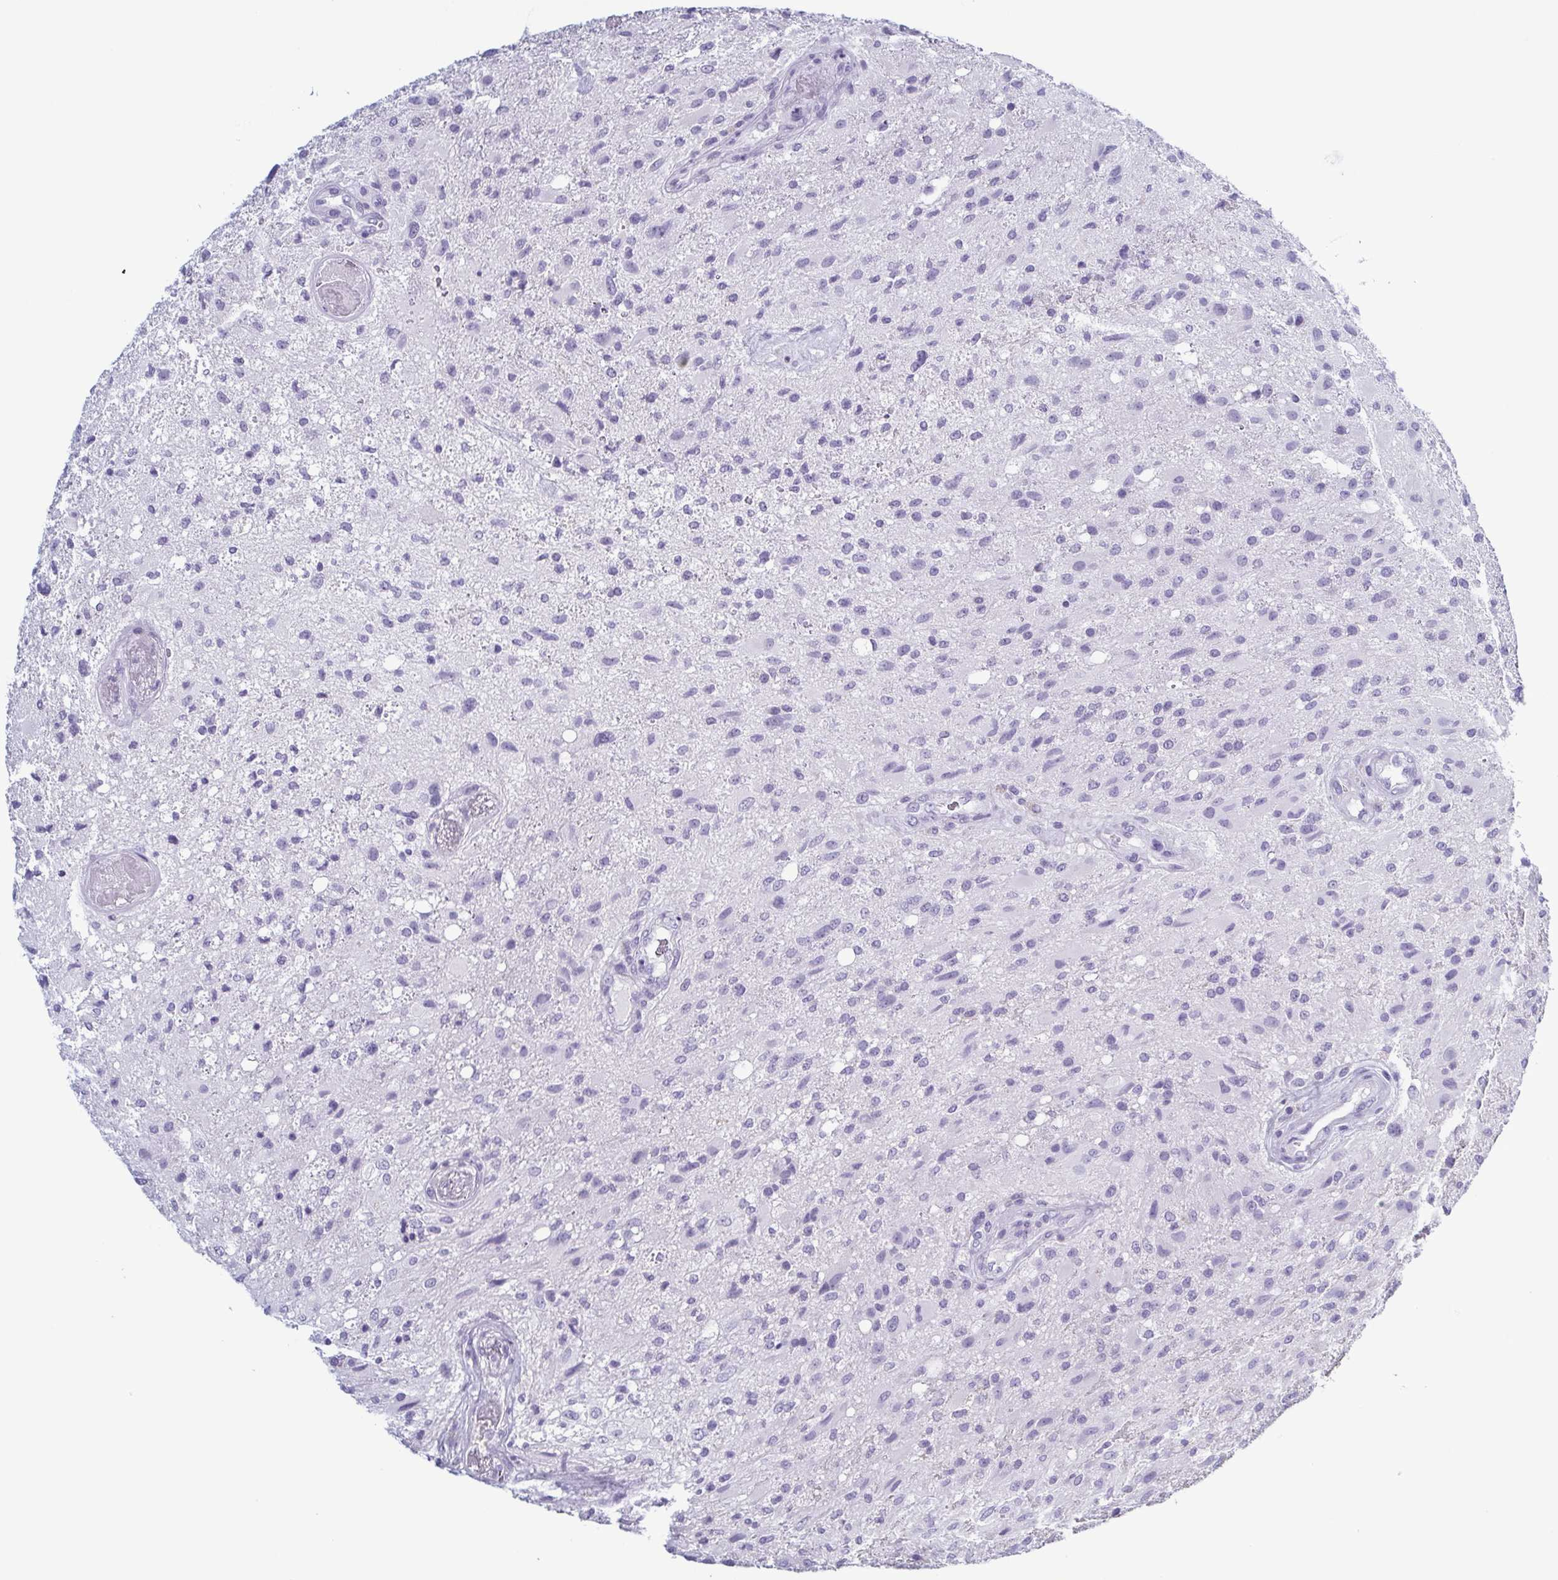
{"staining": {"intensity": "negative", "quantity": "none", "location": "none"}, "tissue": "glioma", "cell_type": "Tumor cells", "image_type": "cancer", "snomed": [{"axis": "morphology", "description": "Glioma, malignant, High grade"}, {"axis": "topography", "description": "Brain"}], "caption": "High magnification brightfield microscopy of malignant high-grade glioma stained with DAB (3,3'-diaminobenzidine) (brown) and counterstained with hematoxylin (blue): tumor cells show no significant staining.", "gene": "KRT10", "patient": {"sex": "male", "age": 53}}